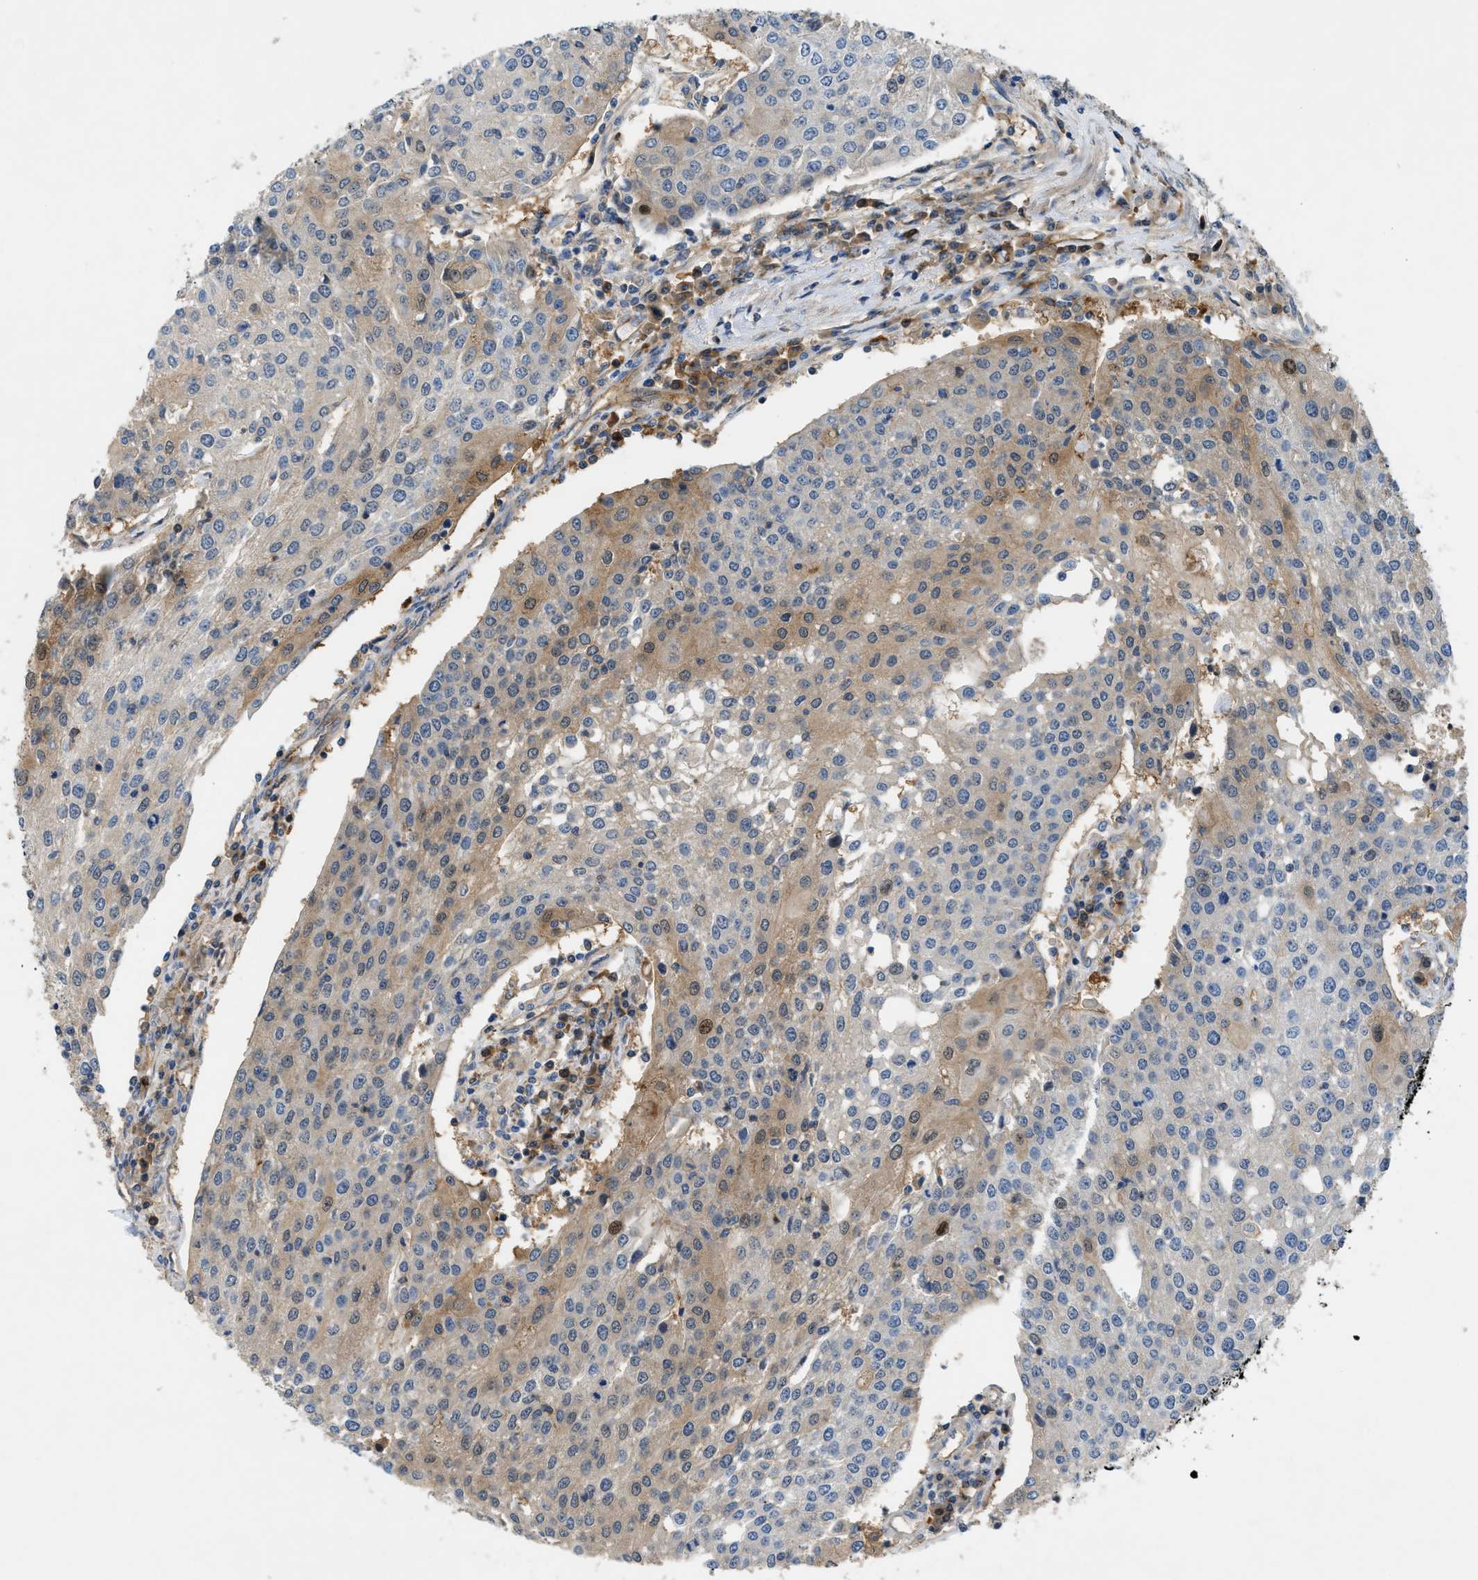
{"staining": {"intensity": "moderate", "quantity": "<25%", "location": "cytoplasmic/membranous"}, "tissue": "urothelial cancer", "cell_type": "Tumor cells", "image_type": "cancer", "snomed": [{"axis": "morphology", "description": "Urothelial carcinoma, High grade"}, {"axis": "topography", "description": "Urinary bladder"}], "caption": "Brown immunohistochemical staining in human urothelial cancer shows moderate cytoplasmic/membranous expression in about <25% of tumor cells.", "gene": "TRAK2", "patient": {"sex": "female", "age": 85}}